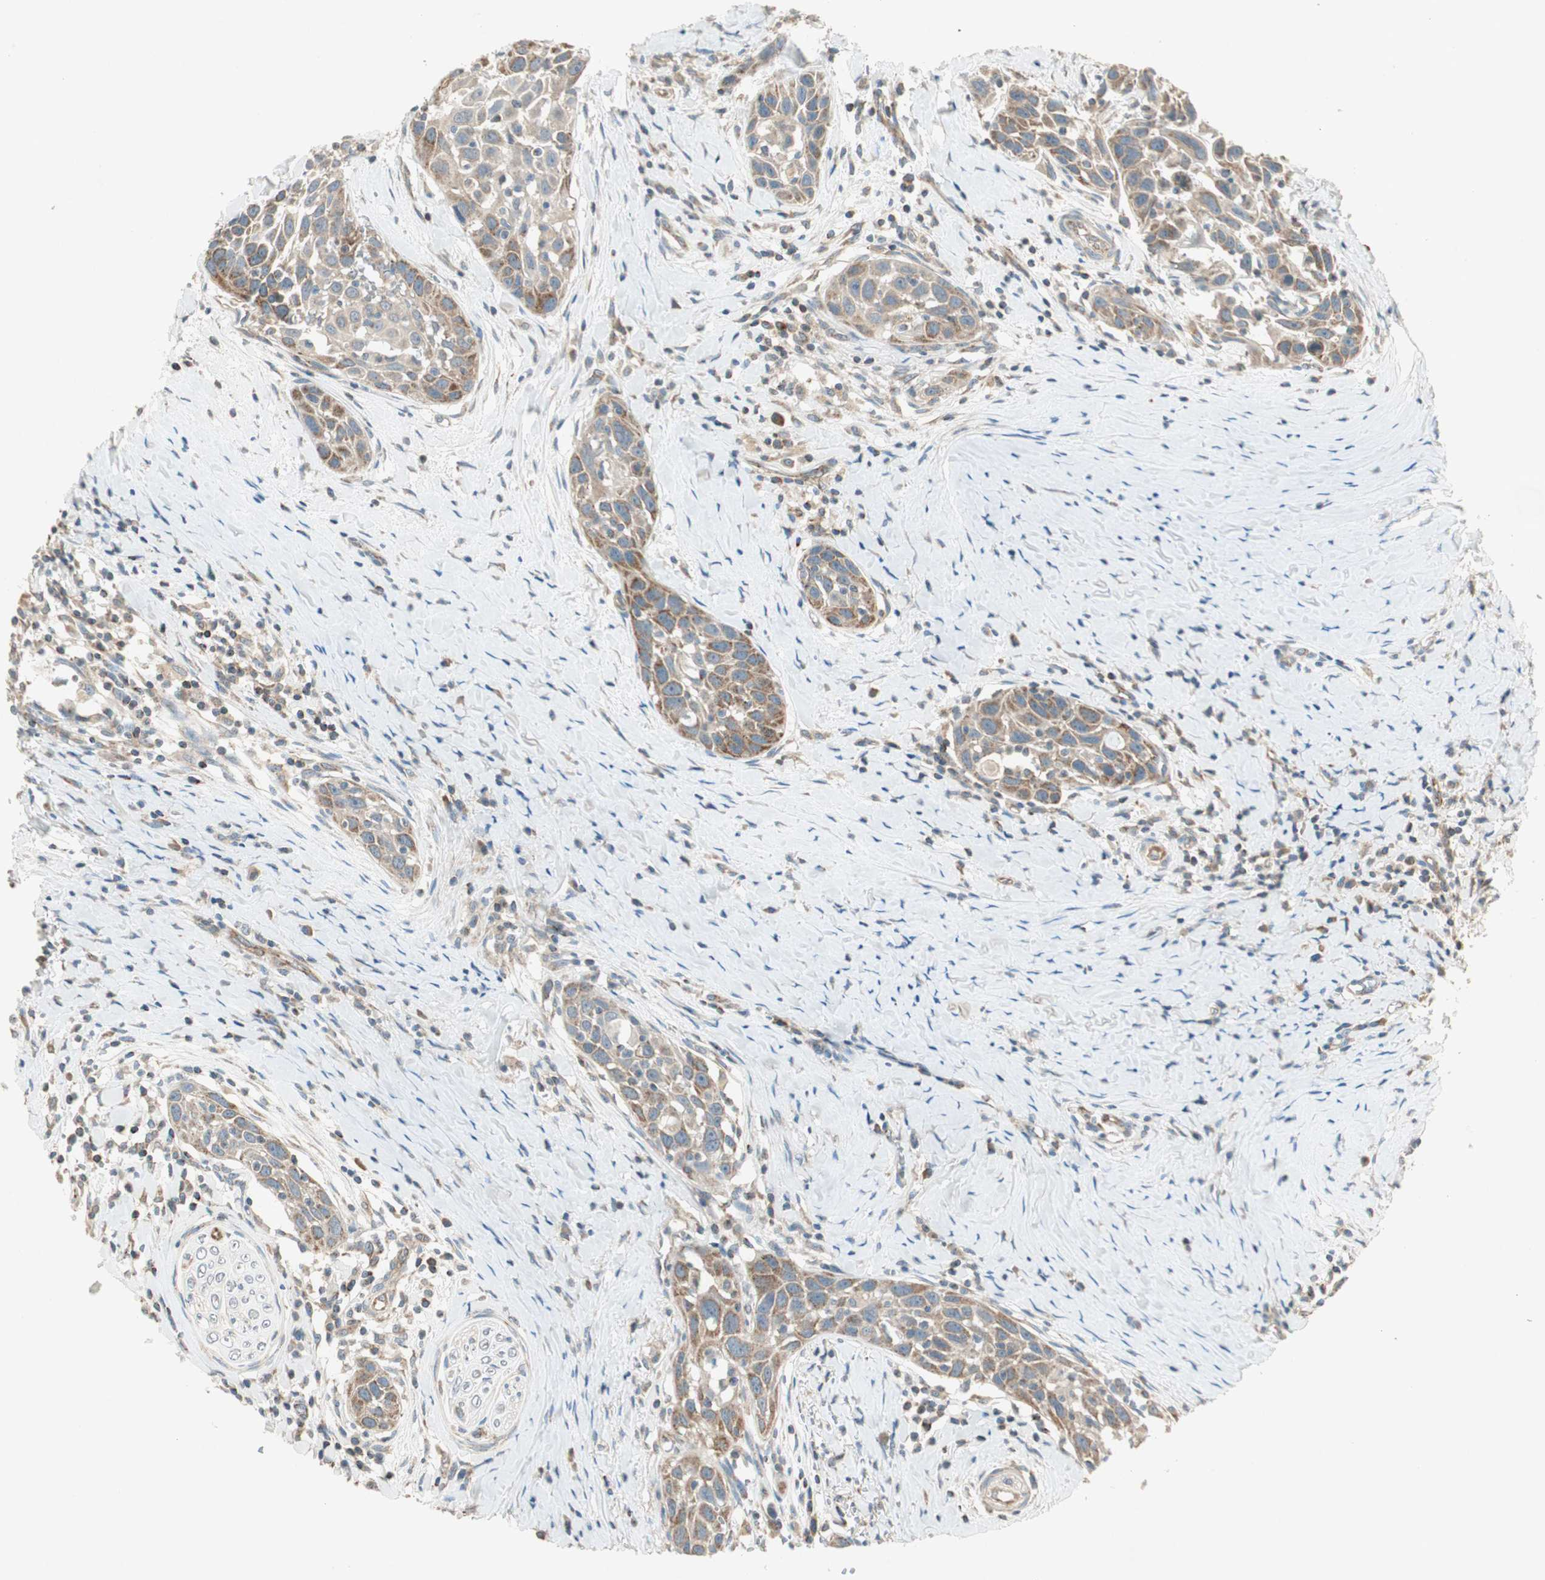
{"staining": {"intensity": "strong", "quantity": ">75%", "location": "cytoplasmic/membranous"}, "tissue": "head and neck cancer", "cell_type": "Tumor cells", "image_type": "cancer", "snomed": [{"axis": "morphology", "description": "Normal tissue, NOS"}, {"axis": "morphology", "description": "Squamous cell carcinoma, NOS"}, {"axis": "topography", "description": "Oral tissue"}, {"axis": "topography", "description": "Head-Neck"}], "caption": "The image reveals staining of squamous cell carcinoma (head and neck), revealing strong cytoplasmic/membranous protein expression (brown color) within tumor cells. The staining was performed using DAB to visualize the protein expression in brown, while the nuclei were stained in blue with hematoxylin (Magnification: 20x).", "gene": "CHADL", "patient": {"sex": "female", "age": 50}}